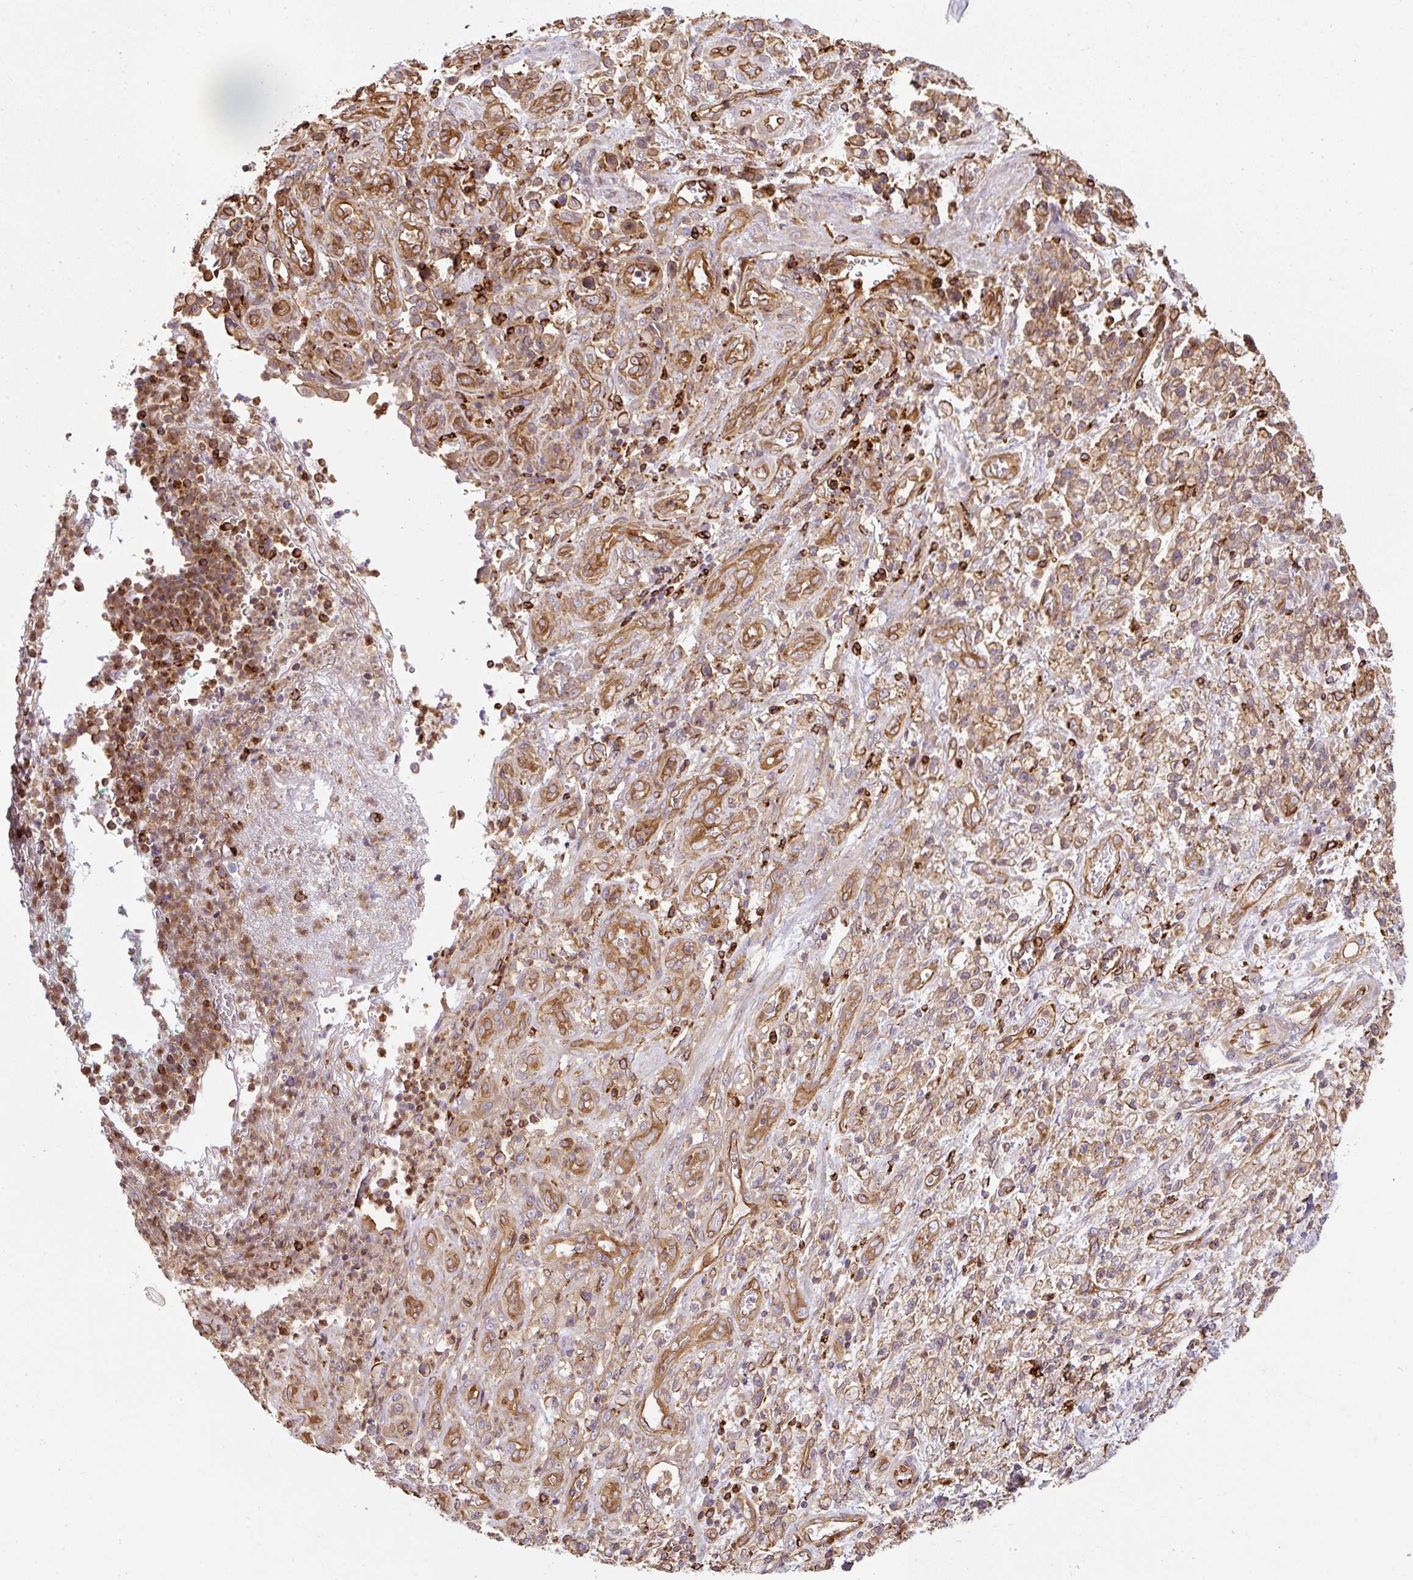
{"staining": {"intensity": "moderate", "quantity": ">75%", "location": "cytoplasmic/membranous"}, "tissue": "stomach cancer", "cell_type": "Tumor cells", "image_type": "cancer", "snomed": [{"axis": "morphology", "description": "Adenocarcinoma, NOS"}, {"axis": "topography", "description": "Stomach"}], "caption": "Protein staining demonstrates moderate cytoplasmic/membranous staining in about >75% of tumor cells in stomach adenocarcinoma. The protein of interest is stained brown, and the nuclei are stained in blue (DAB IHC with brightfield microscopy, high magnification).", "gene": "B3GALT5", "patient": {"sex": "male", "age": 77}}